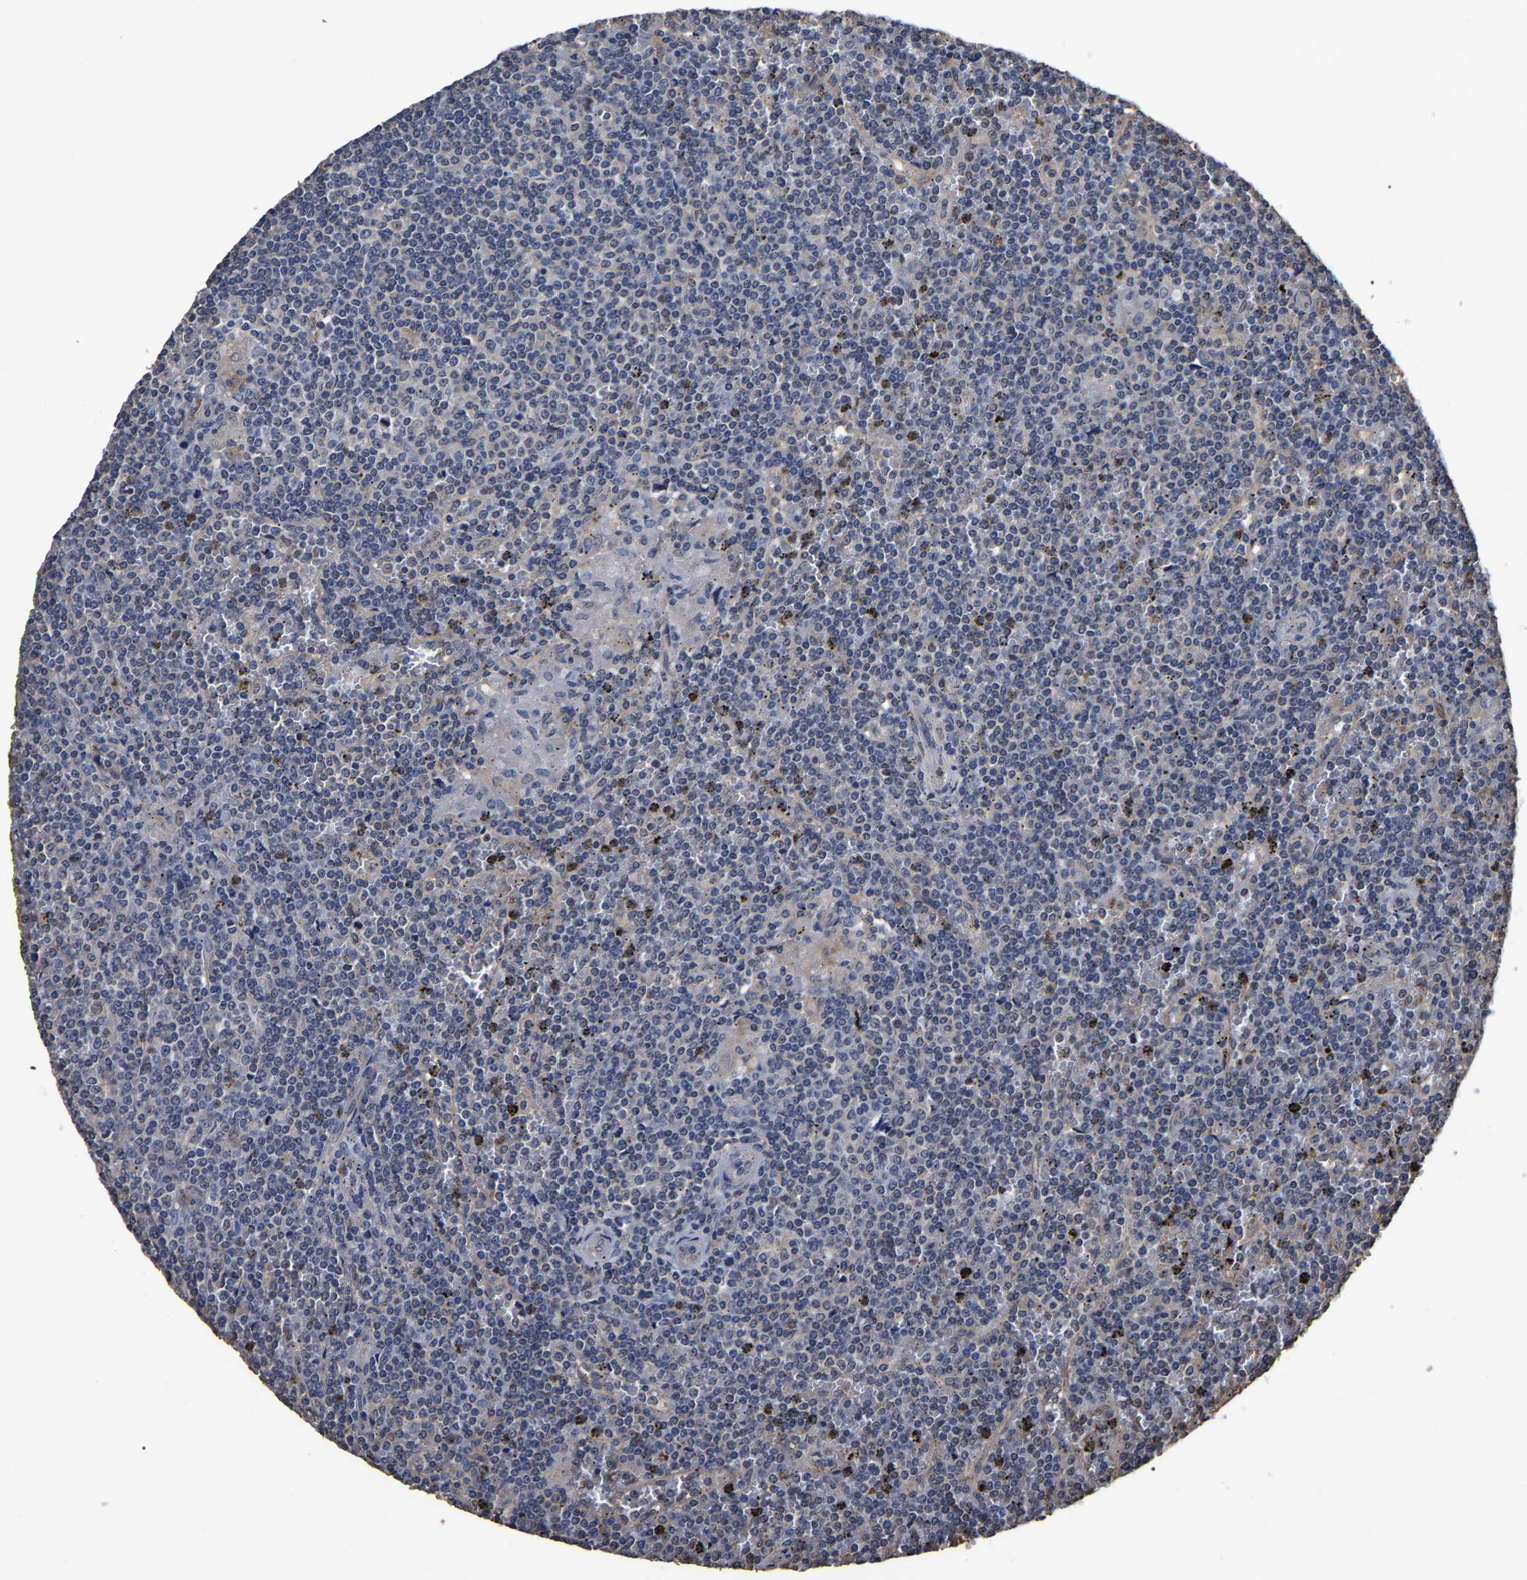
{"staining": {"intensity": "negative", "quantity": "none", "location": "none"}, "tissue": "lymphoma", "cell_type": "Tumor cells", "image_type": "cancer", "snomed": [{"axis": "morphology", "description": "Malignant lymphoma, non-Hodgkin's type, Low grade"}, {"axis": "topography", "description": "Spleen"}], "caption": "Micrograph shows no protein expression in tumor cells of lymphoma tissue. (DAB (3,3'-diaminobenzidine) immunohistochemistry (IHC) with hematoxylin counter stain).", "gene": "STK32C", "patient": {"sex": "female", "age": 19}}